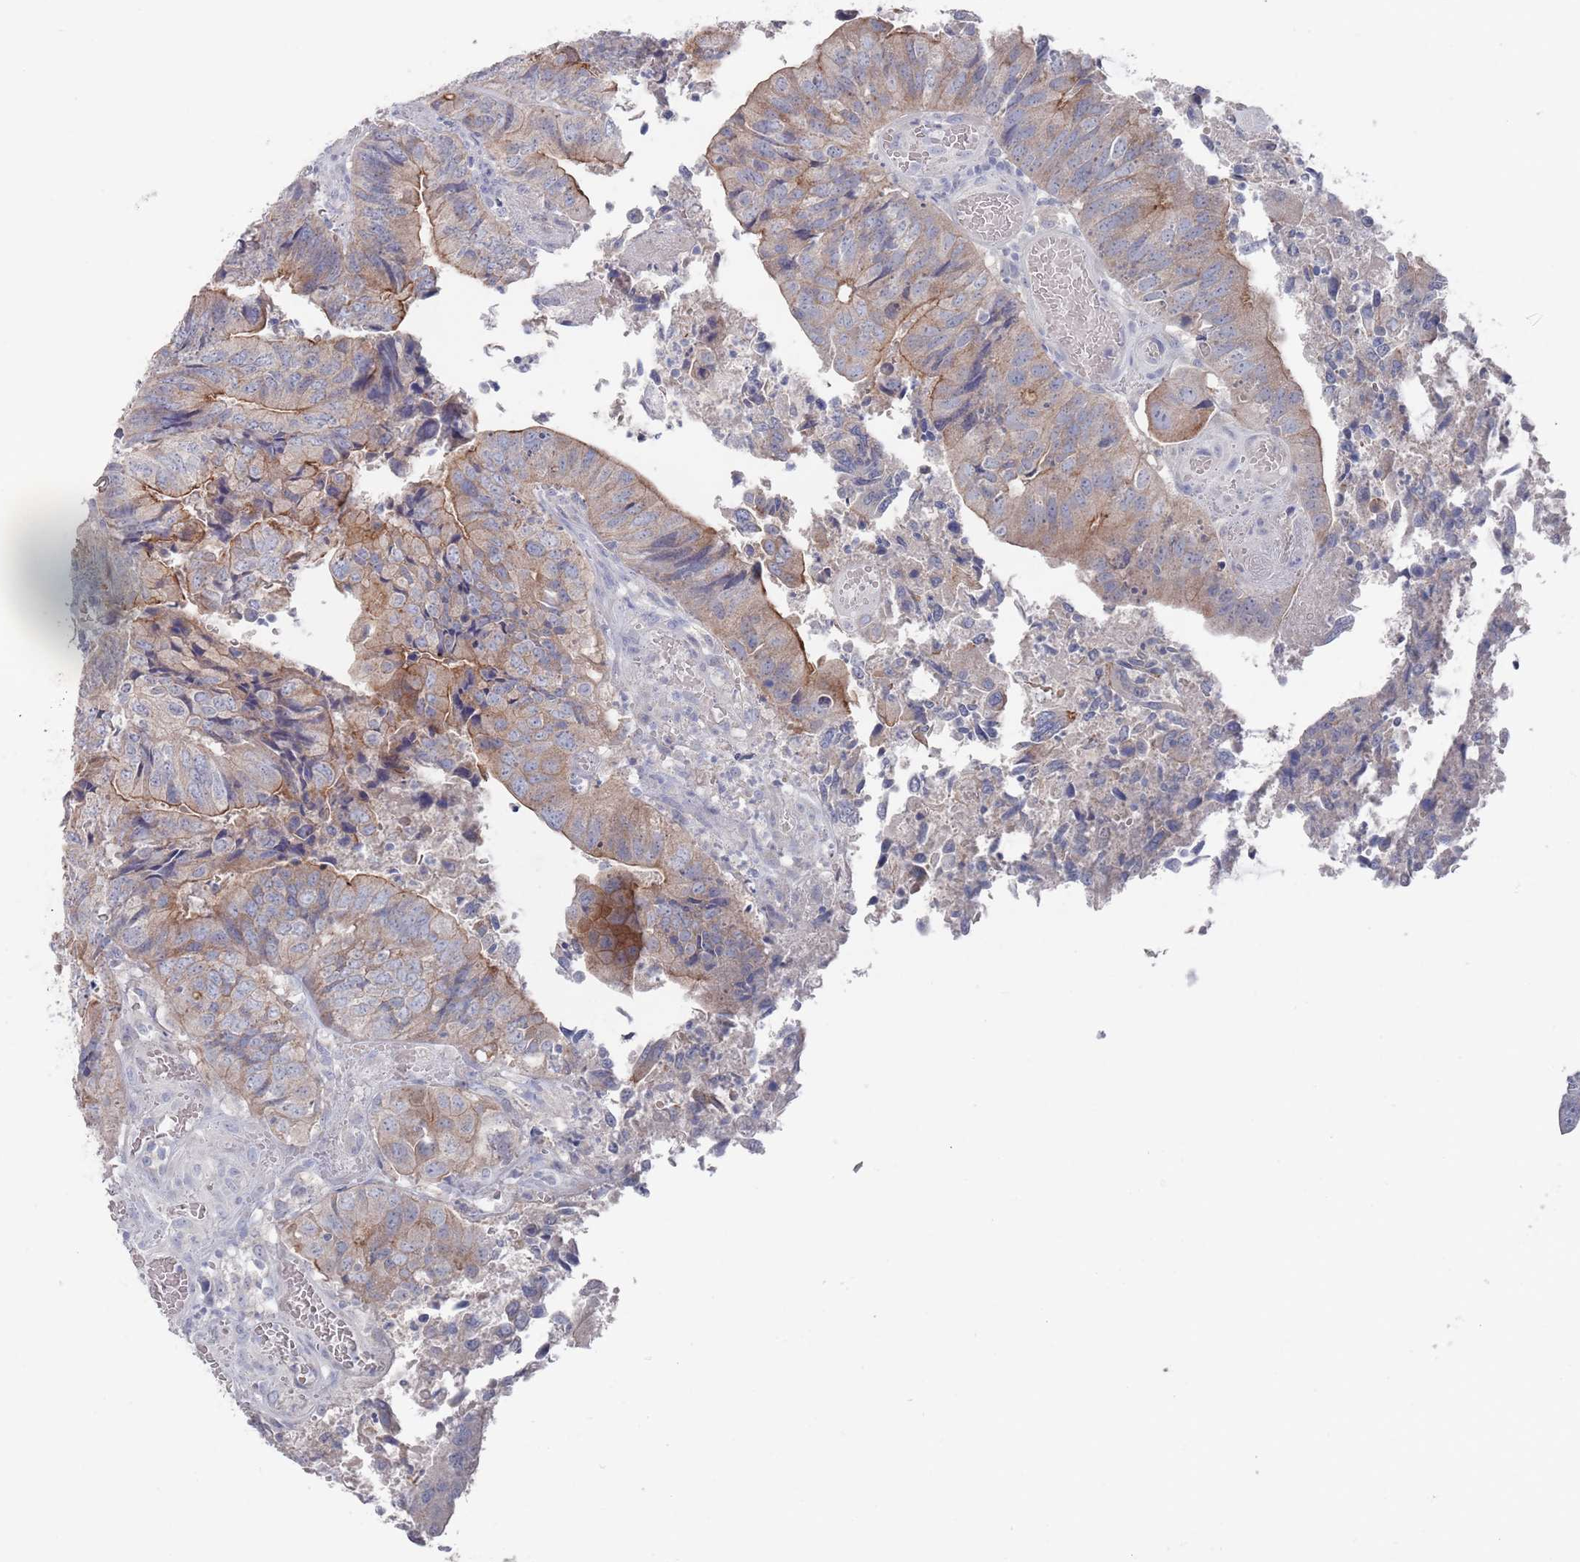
{"staining": {"intensity": "moderate", "quantity": "25%-75%", "location": "cytoplasmic/membranous"}, "tissue": "colorectal cancer", "cell_type": "Tumor cells", "image_type": "cancer", "snomed": [{"axis": "morphology", "description": "Adenocarcinoma, NOS"}, {"axis": "topography", "description": "Colon"}], "caption": "Protein positivity by immunohistochemistry (IHC) reveals moderate cytoplasmic/membranous staining in about 25%-75% of tumor cells in colorectal adenocarcinoma. (DAB IHC, brown staining for protein, blue staining for nuclei).", "gene": "PROM2", "patient": {"sex": "female", "age": 67}}